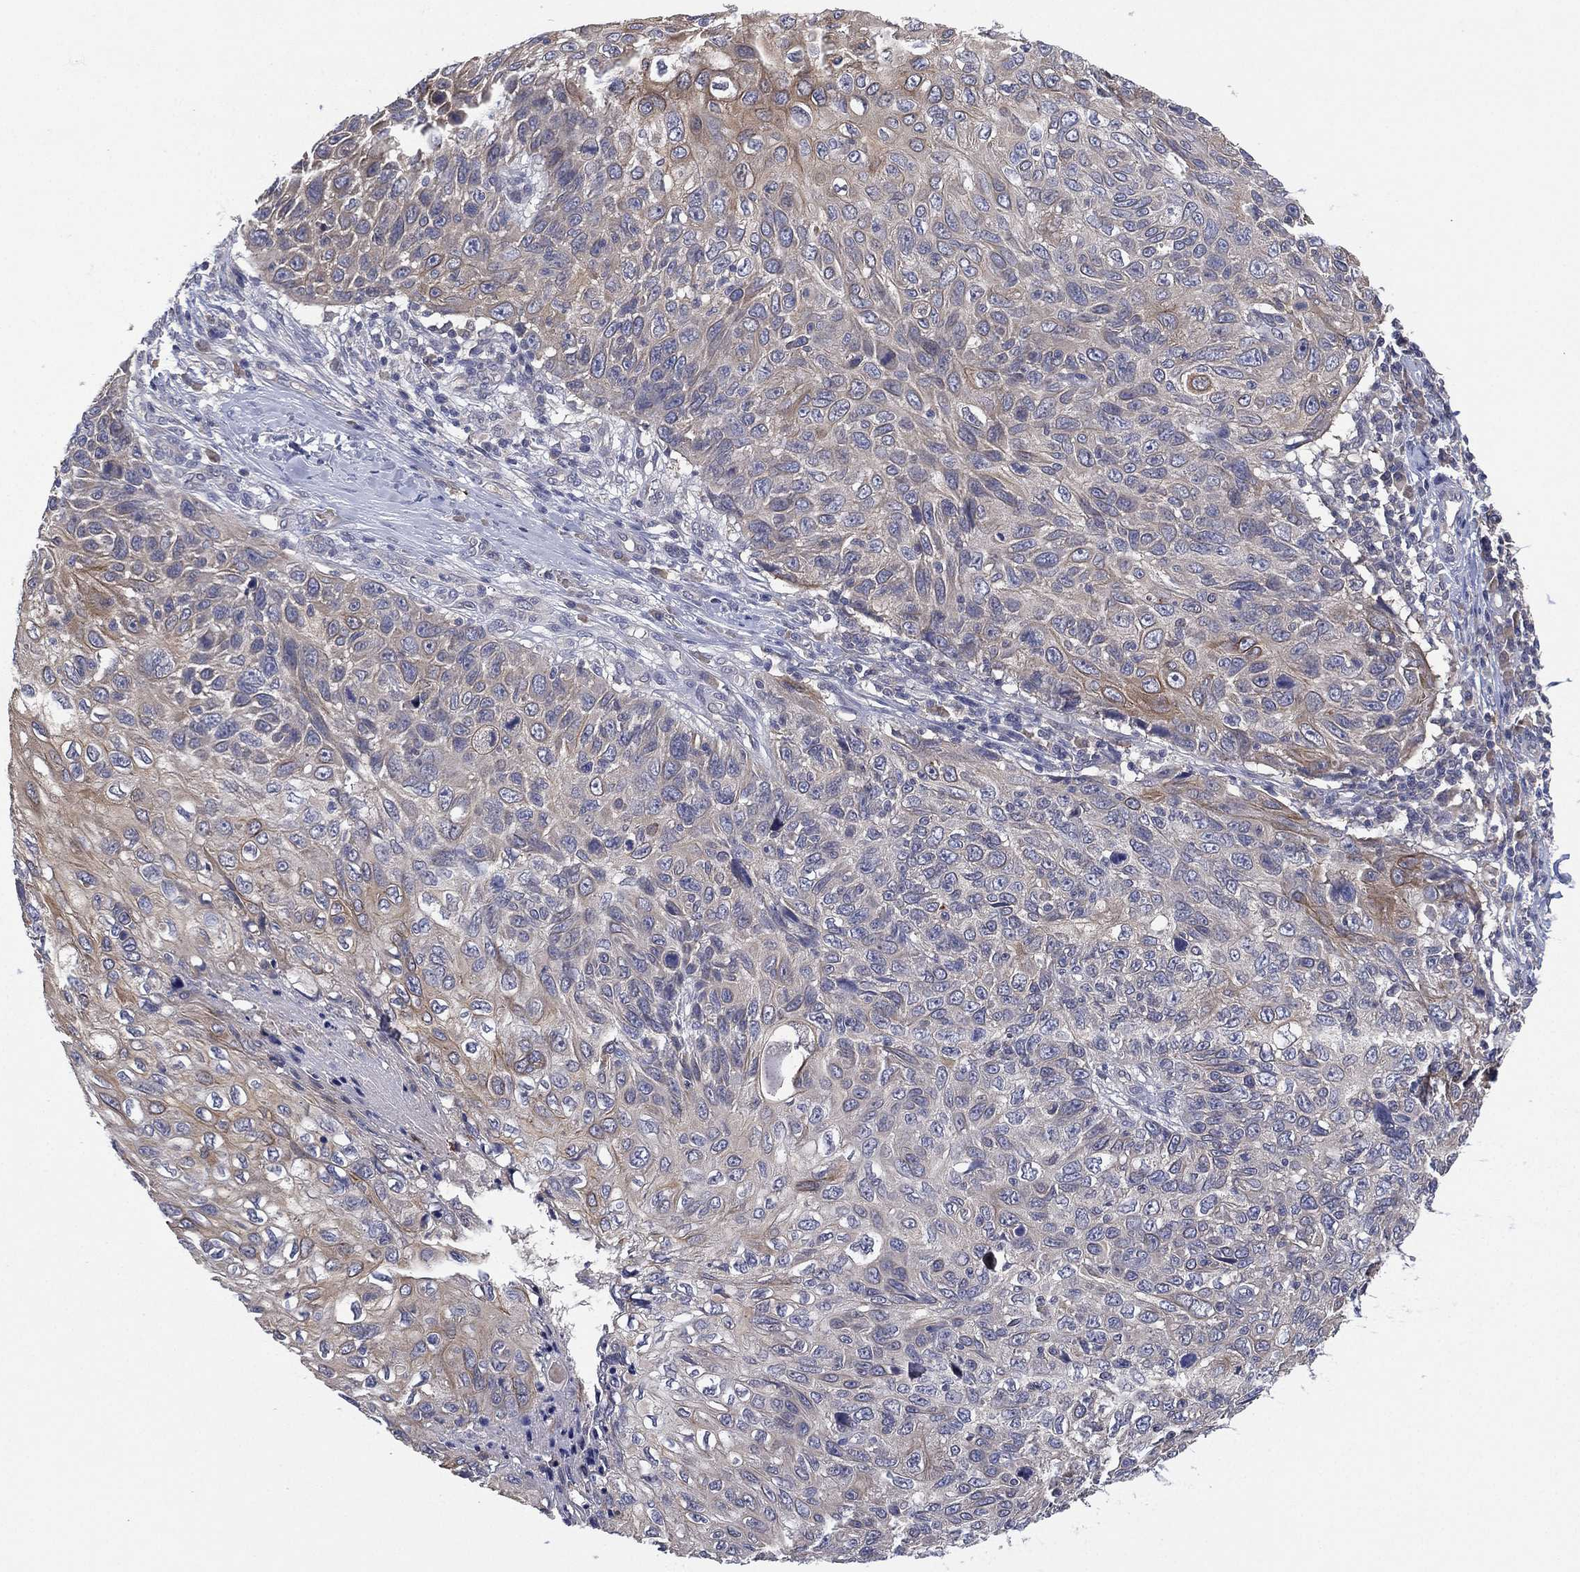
{"staining": {"intensity": "moderate", "quantity": "<25%", "location": "cytoplasmic/membranous"}, "tissue": "skin cancer", "cell_type": "Tumor cells", "image_type": "cancer", "snomed": [{"axis": "morphology", "description": "Squamous cell carcinoma, NOS"}, {"axis": "topography", "description": "Skin"}], "caption": "Immunohistochemical staining of skin squamous cell carcinoma displays low levels of moderate cytoplasmic/membranous expression in approximately <25% of tumor cells.", "gene": "MPP7", "patient": {"sex": "male", "age": 92}}